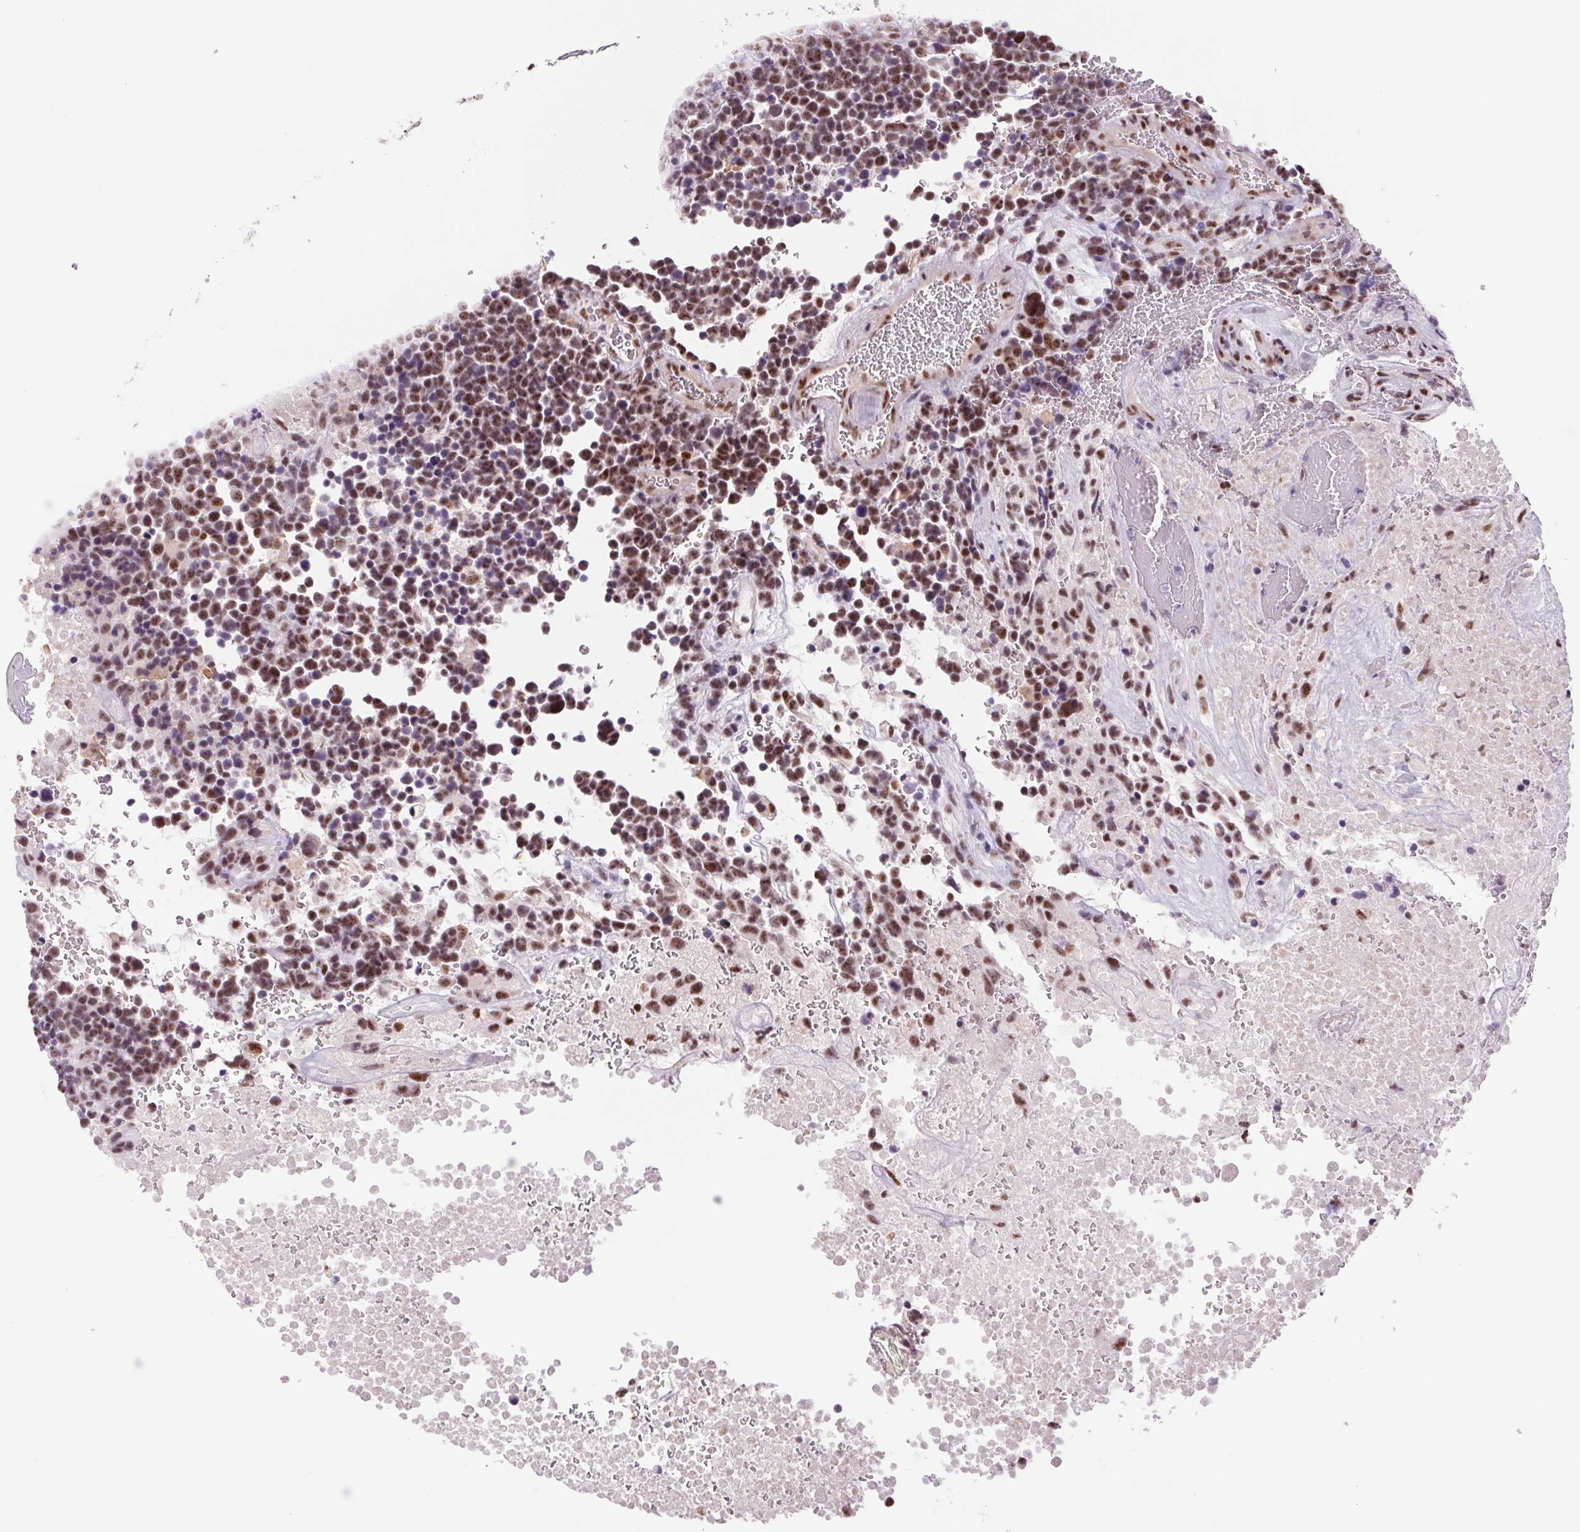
{"staining": {"intensity": "moderate", "quantity": "25%-75%", "location": "nuclear"}, "tissue": "glioma", "cell_type": "Tumor cells", "image_type": "cancer", "snomed": [{"axis": "morphology", "description": "Glioma, malignant, High grade"}, {"axis": "topography", "description": "Brain"}], "caption": "Immunohistochemistry (IHC) (DAB) staining of glioma displays moderate nuclear protein positivity in approximately 25%-75% of tumor cells.", "gene": "ZC3H14", "patient": {"sex": "male", "age": 33}}